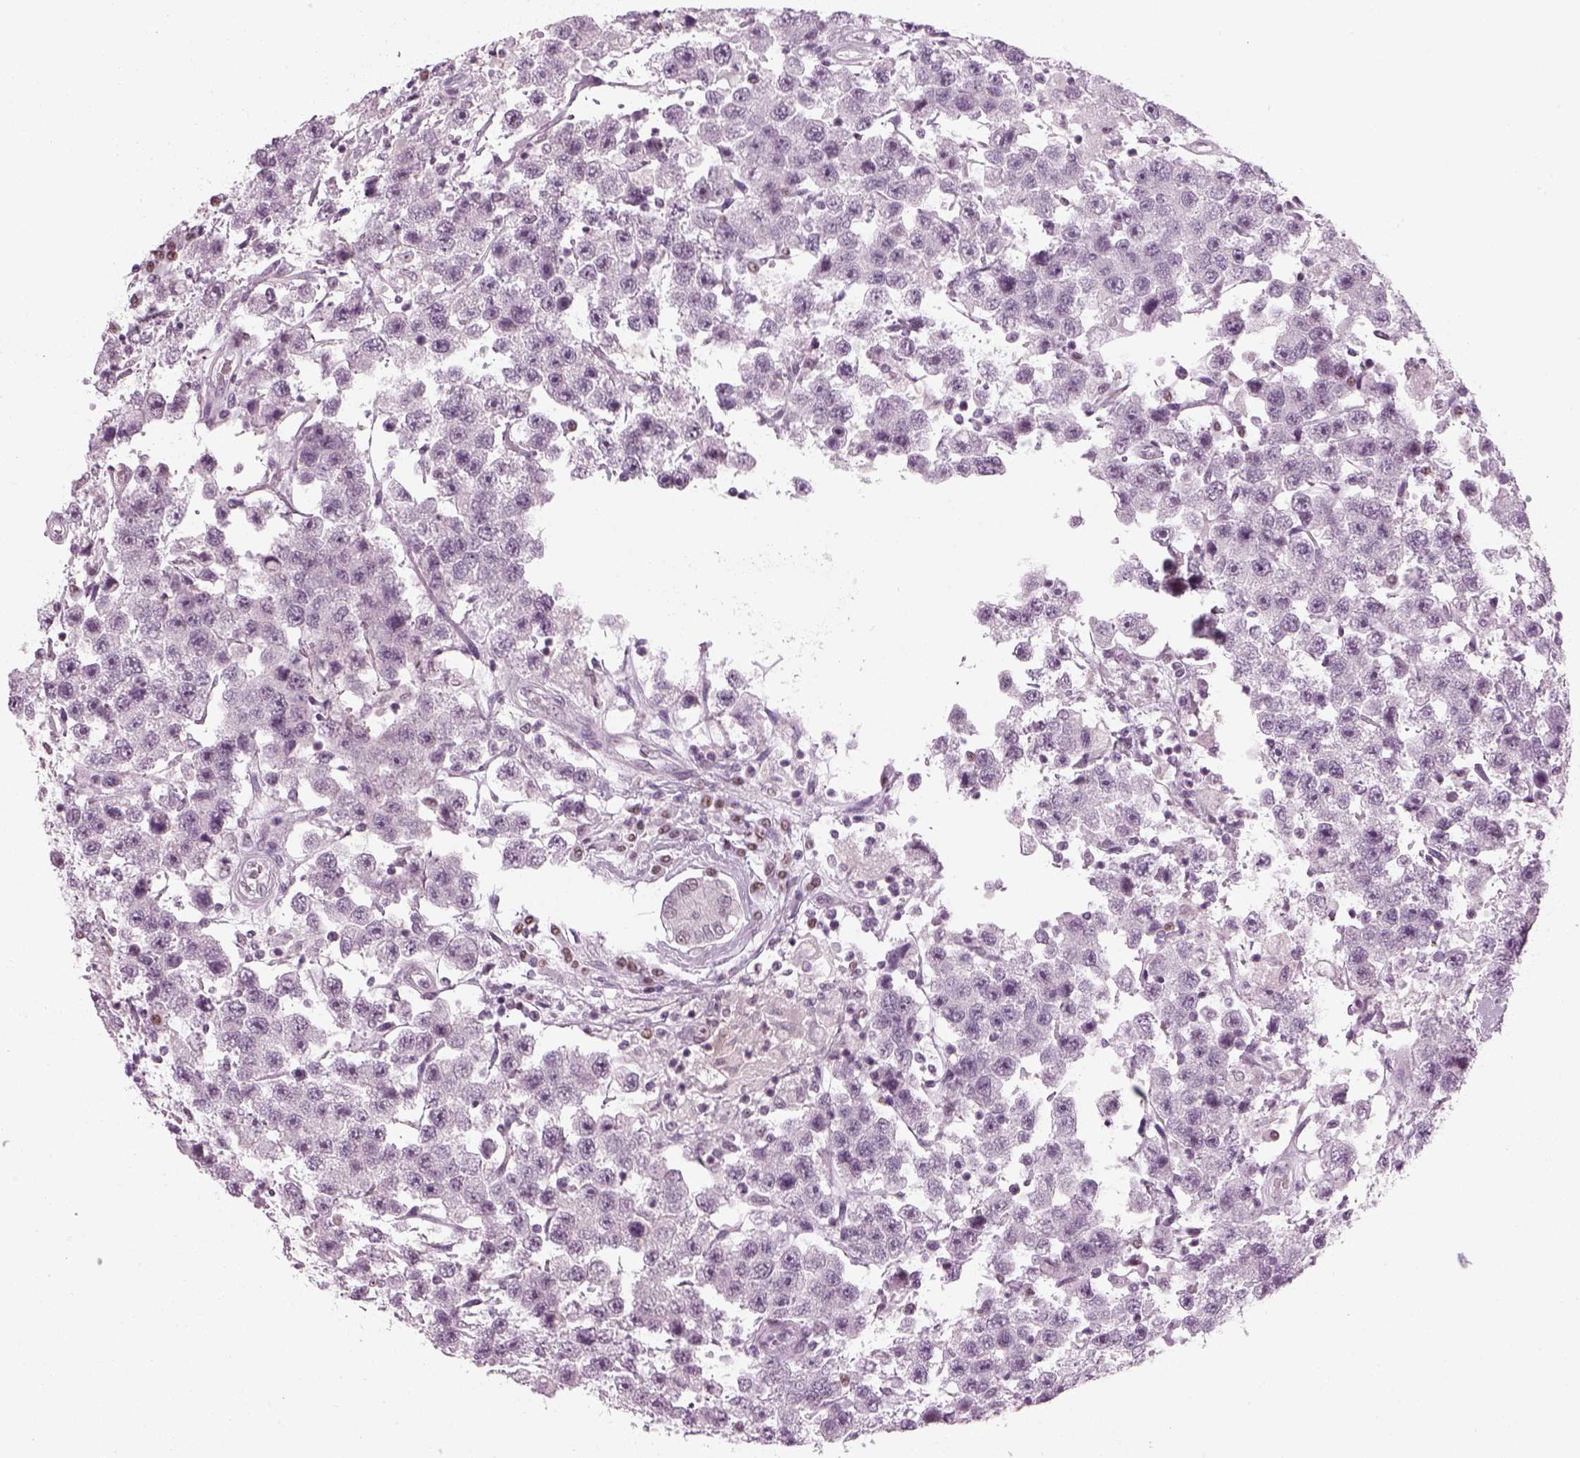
{"staining": {"intensity": "negative", "quantity": "none", "location": "none"}, "tissue": "testis cancer", "cell_type": "Tumor cells", "image_type": "cancer", "snomed": [{"axis": "morphology", "description": "Seminoma, NOS"}, {"axis": "topography", "description": "Testis"}], "caption": "A high-resolution histopathology image shows immunohistochemistry staining of testis cancer, which displays no significant positivity in tumor cells.", "gene": "KCNG2", "patient": {"sex": "male", "age": 45}}